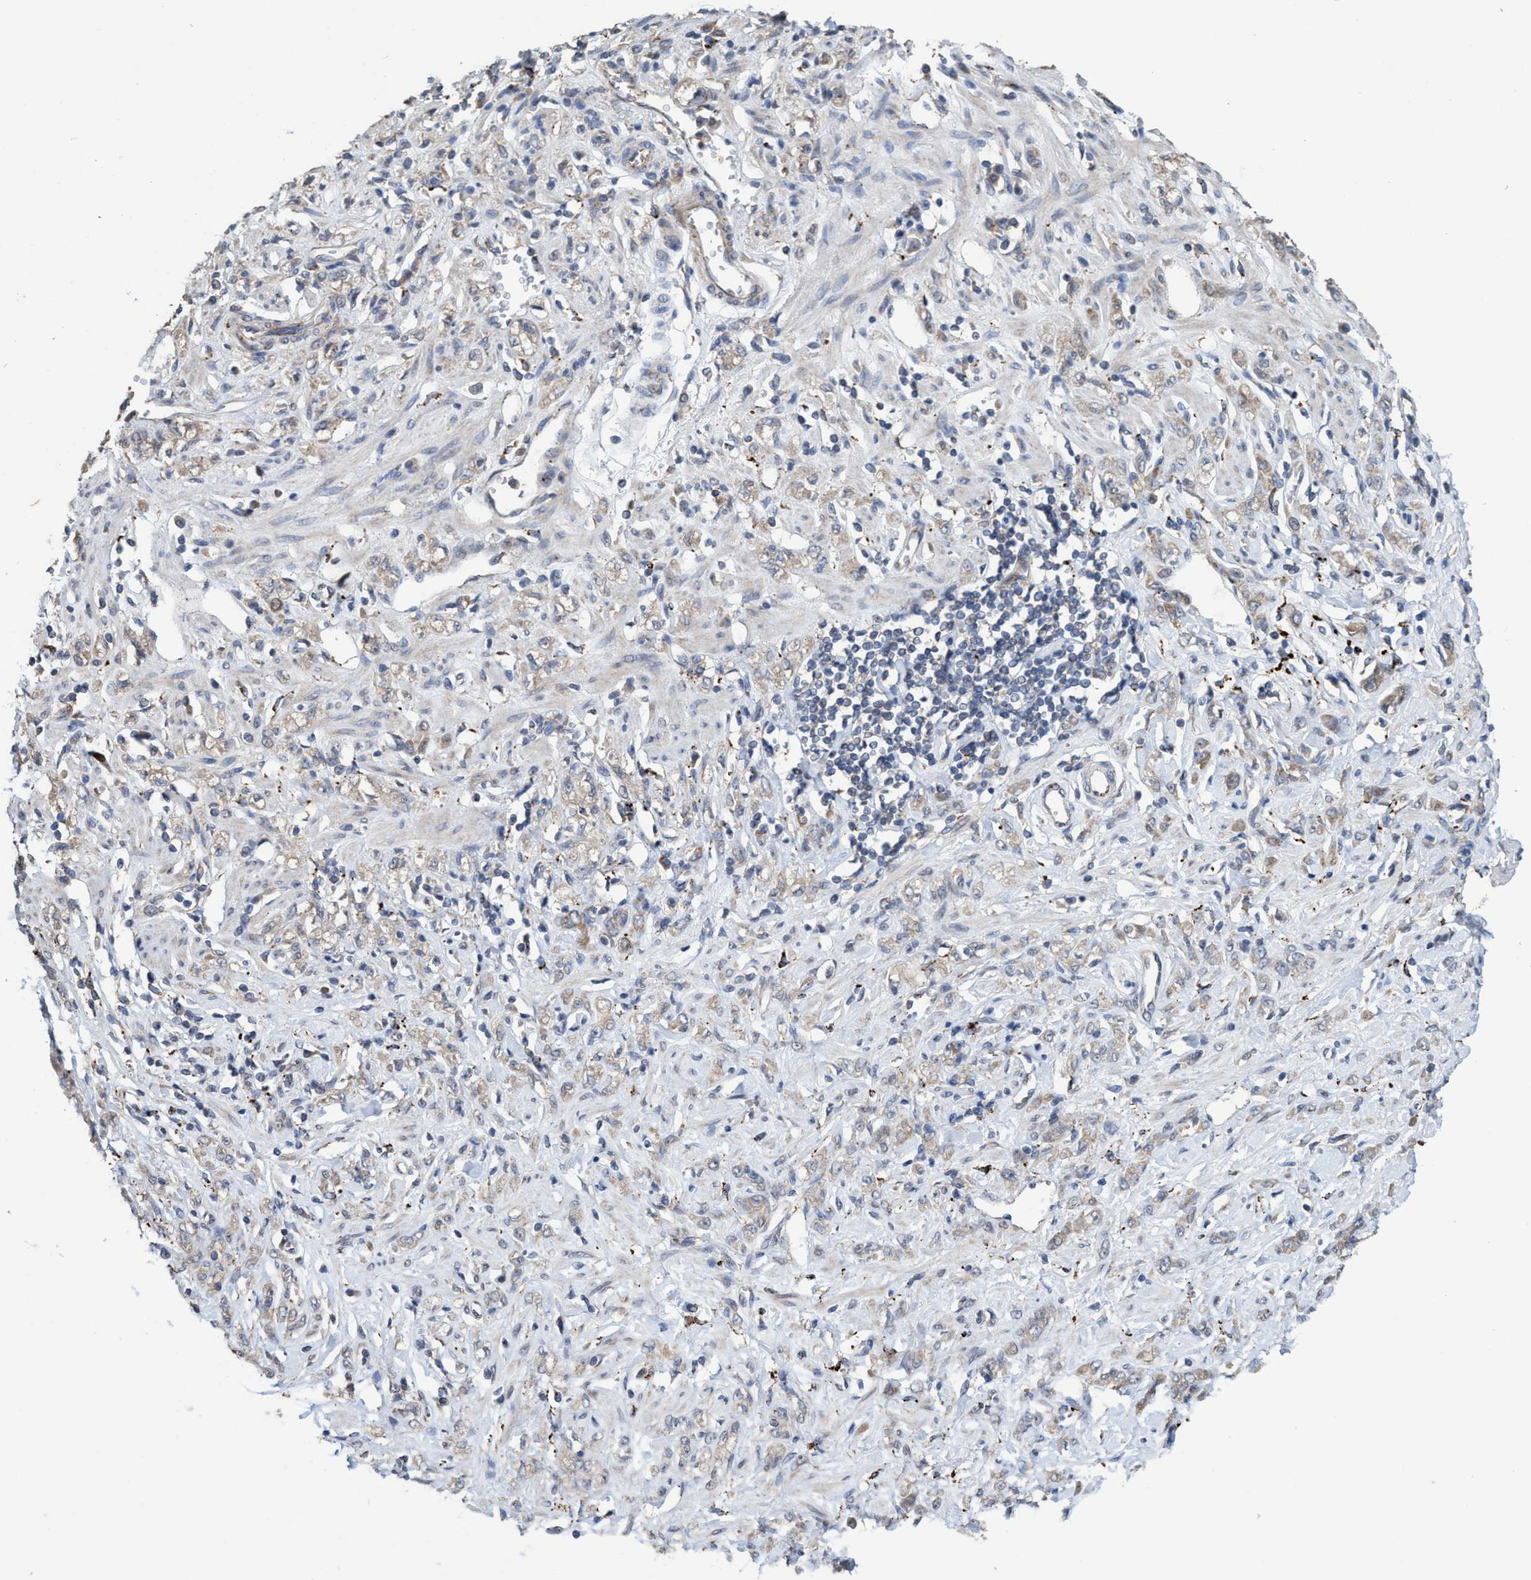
{"staining": {"intensity": "weak", "quantity": ">75%", "location": "cytoplasmic/membranous"}, "tissue": "stomach cancer", "cell_type": "Tumor cells", "image_type": "cancer", "snomed": [{"axis": "morphology", "description": "Normal tissue, NOS"}, {"axis": "morphology", "description": "Adenocarcinoma, NOS"}, {"axis": "topography", "description": "Stomach"}], "caption": "Tumor cells display low levels of weak cytoplasmic/membranous positivity in approximately >75% of cells in human stomach cancer.", "gene": "BBS9", "patient": {"sex": "male", "age": 82}}